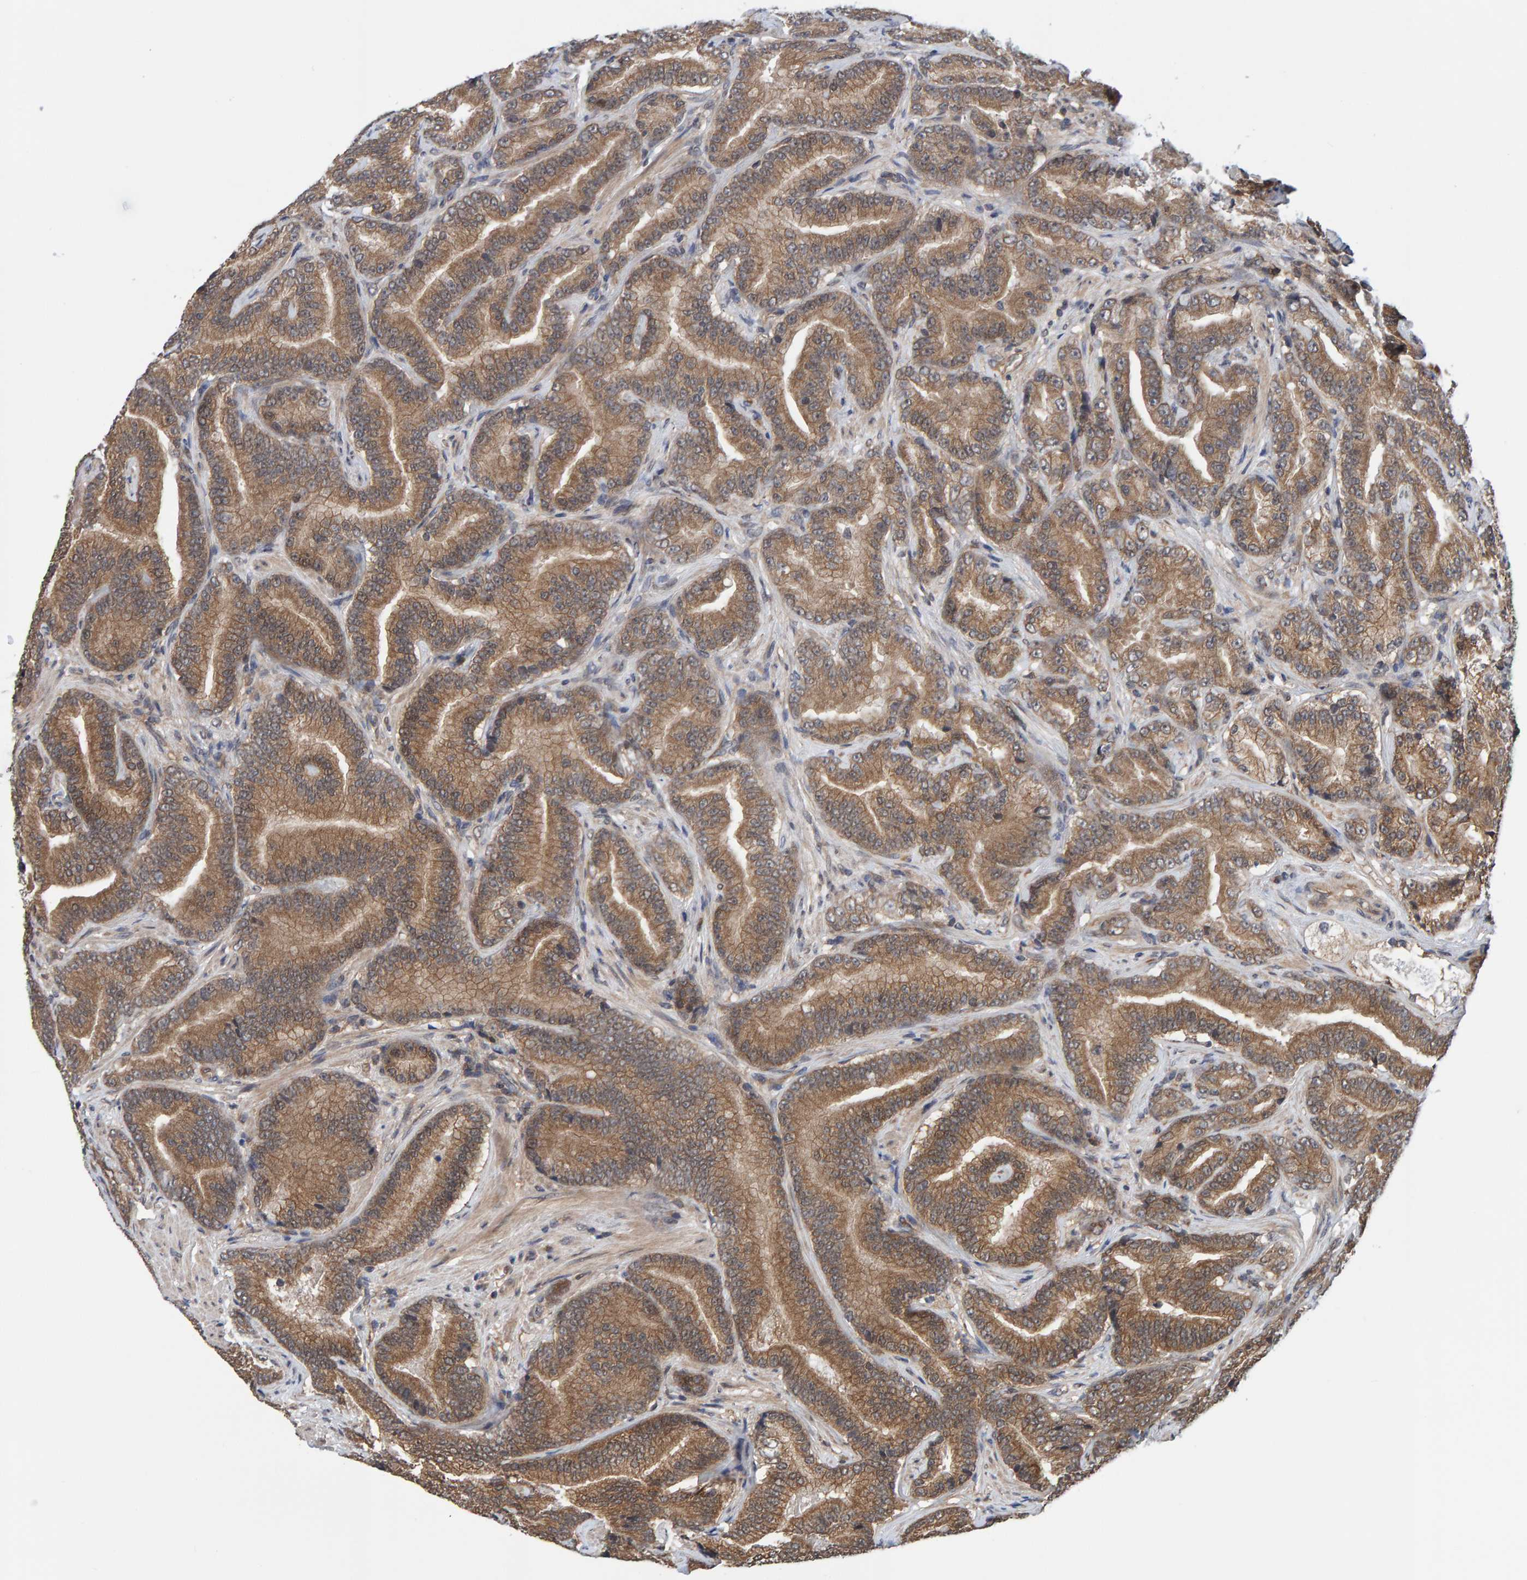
{"staining": {"intensity": "moderate", "quantity": ">75%", "location": "cytoplasmic/membranous"}, "tissue": "prostate cancer", "cell_type": "Tumor cells", "image_type": "cancer", "snomed": [{"axis": "morphology", "description": "Adenocarcinoma, High grade"}, {"axis": "topography", "description": "Prostate"}], "caption": "Protein staining of adenocarcinoma (high-grade) (prostate) tissue exhibits moderate cytoplasmic/membranous positivity in approximately >75% of tumor cells.", "gene": "SCRN2", "patient": {"sex": "male", "age": 55}}